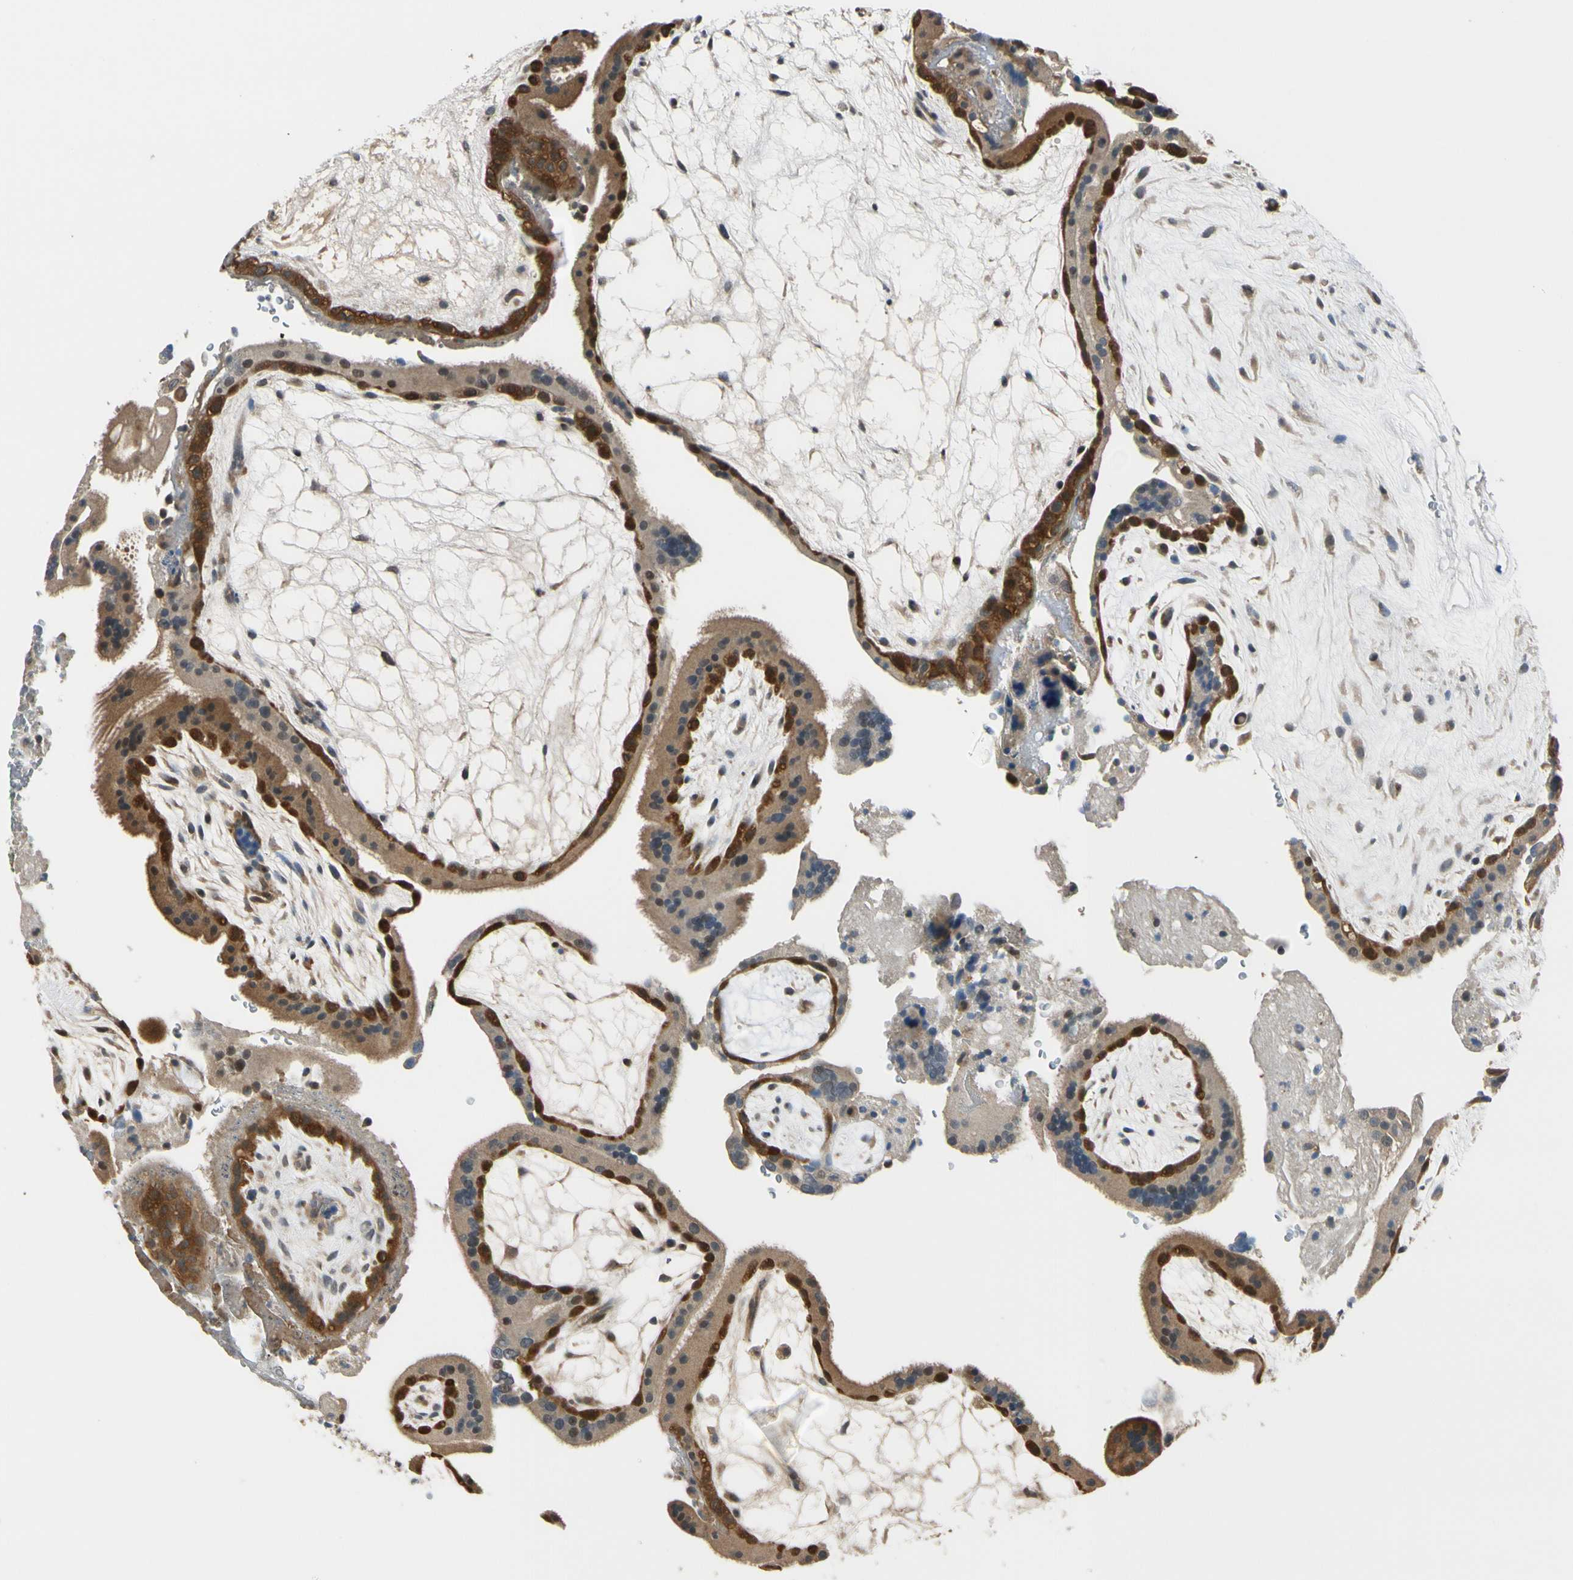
{"staining": {"intensity": "strong", "quantity": "25%-75%", "location": "cytoplasmic/membranous,nuclear"}, "tissue": "placenta", "cell_type": "Trophoblastic cells", "image_type": "normal", "snomed": [{"axis": "morphology", "description": "Normal tissue, NOS"}, {"axis": "topography", "description": "Placenta"}], "caption": "Immunohistochemistry (IHC) histopathology image of benign placenta stained for a protein (brown), which shows high levels of strong cytoplasmic/membranous,nuclear expression in approximately 25%-75% of trophoblastic cells.", "gene": "RASGRF1", "patient": {"sex": "female", "age": 19}}